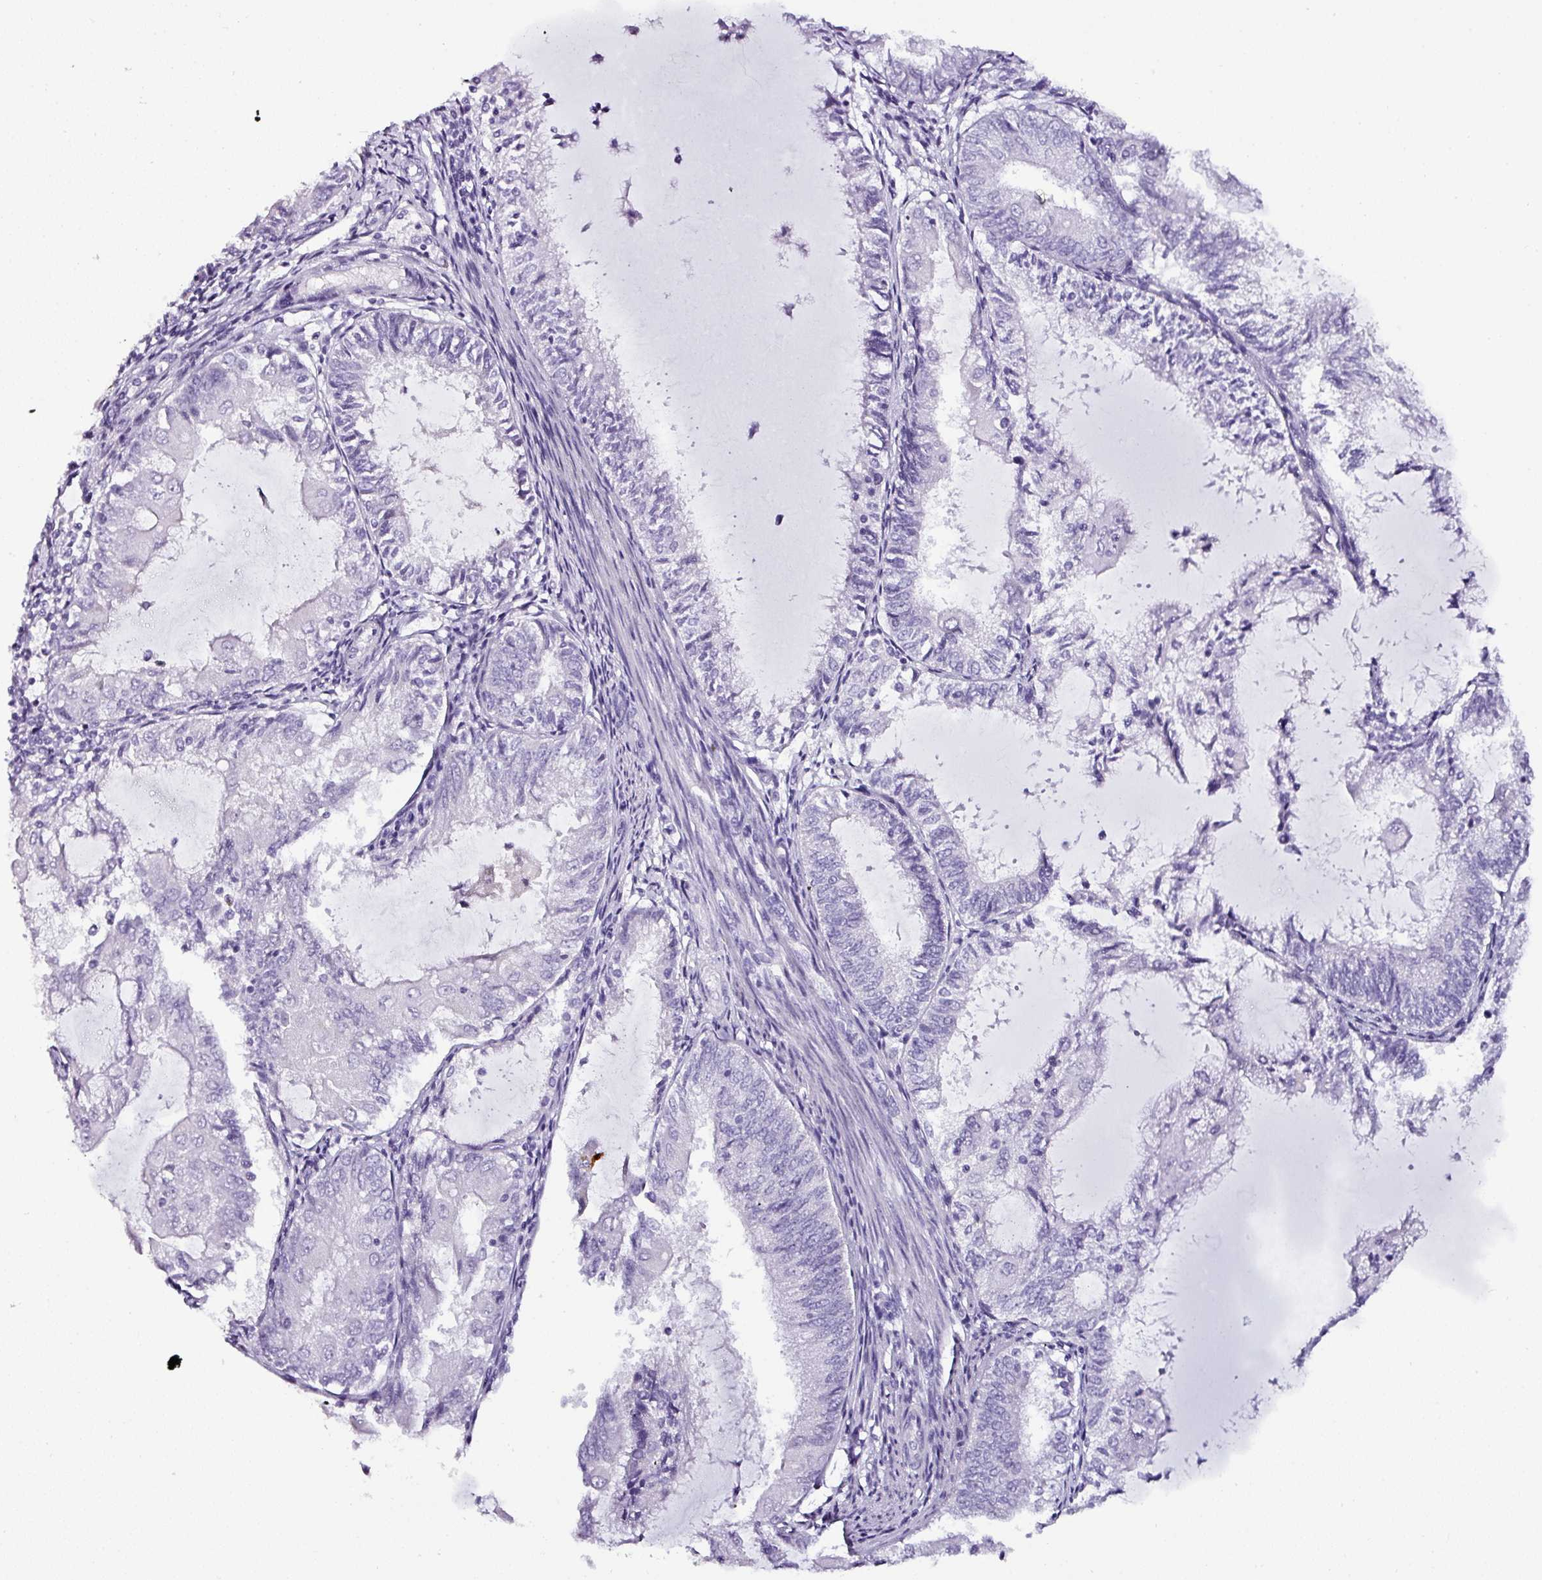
{"staining": {"intensity": "negative", "quantity": "none", "location": "none"}, "tissue": "endometrial cancer", "cell_type": "Tumor cells", "image_type": "cancer", "snomed": [{"axis": "morphology", "description": "Adenocarcinoma, NOS"}, {"axis": "topography", "description": "Endometrium"}], "caption": "Photomicrograph shows no protein staining in tumor cells of adenocarcinoma (endometrial) tissue.", "gene": "NAPSA", "patient": {"sex": "female", "age": 81}}